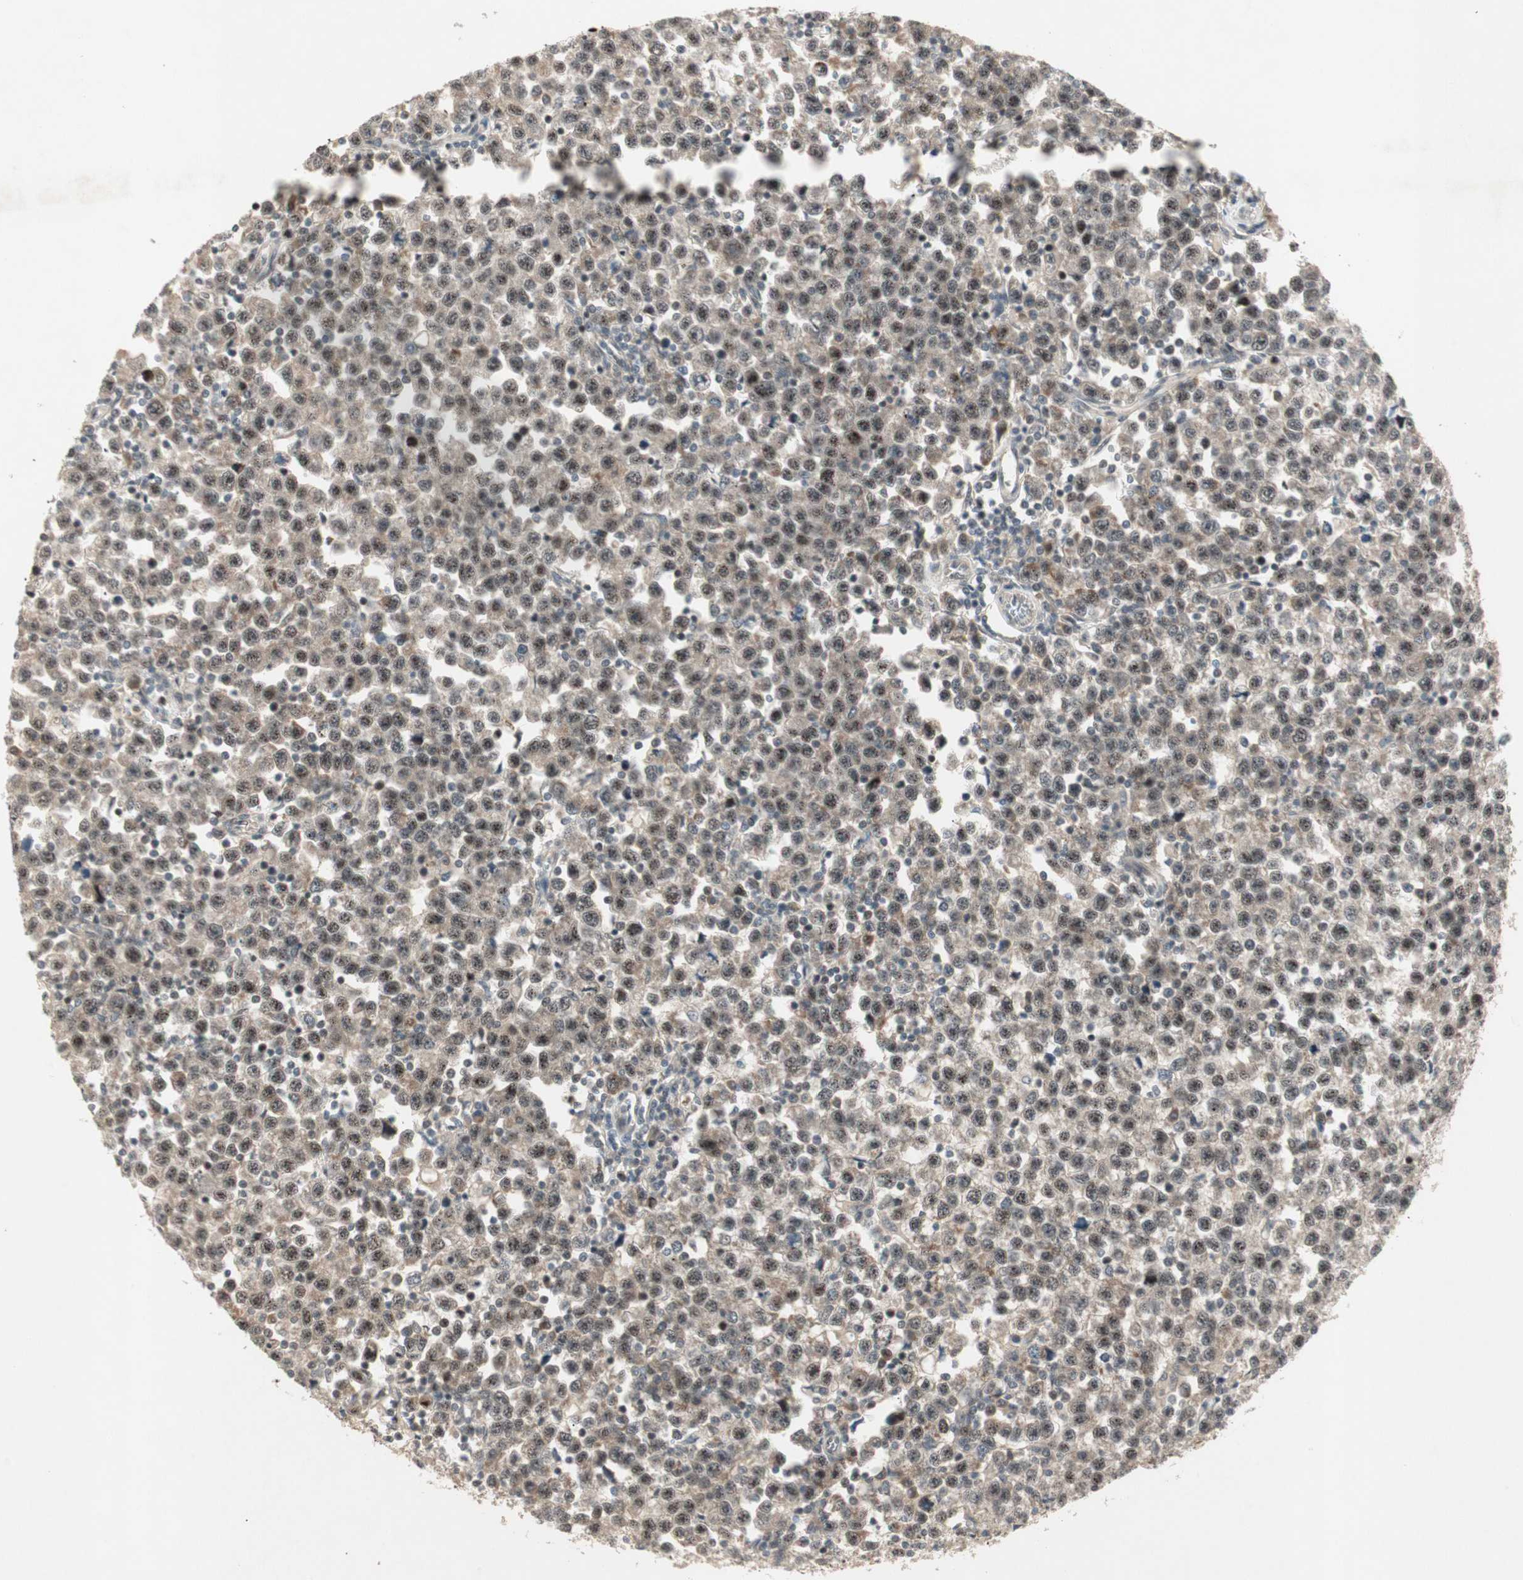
{"staining": {"intensity": "weak", "quantity": "25%-75%", "location": "nuclear"}, "tissue": "testis cancer", "cell_type": "Tumor cells", "image_type": "cancer", "snomed": [{"axis": "morphology", "description": "Seminoma, NOS"}, {"axis": "topography", "description": "Testis"}], "caption": "Immunohistochemistry (IHC) of testis cancer (seminoma) exhibits low levels of weak nuclear staining in about 25%-75% of tumor cells. The staining was performed using DAB to visualize the protein expression in brown, while the nuclei were stained in blue with hematoxylin (Magnification: 20x).", "gene": "ACSL5", "patient": {"sex": "male", "age": 43}}